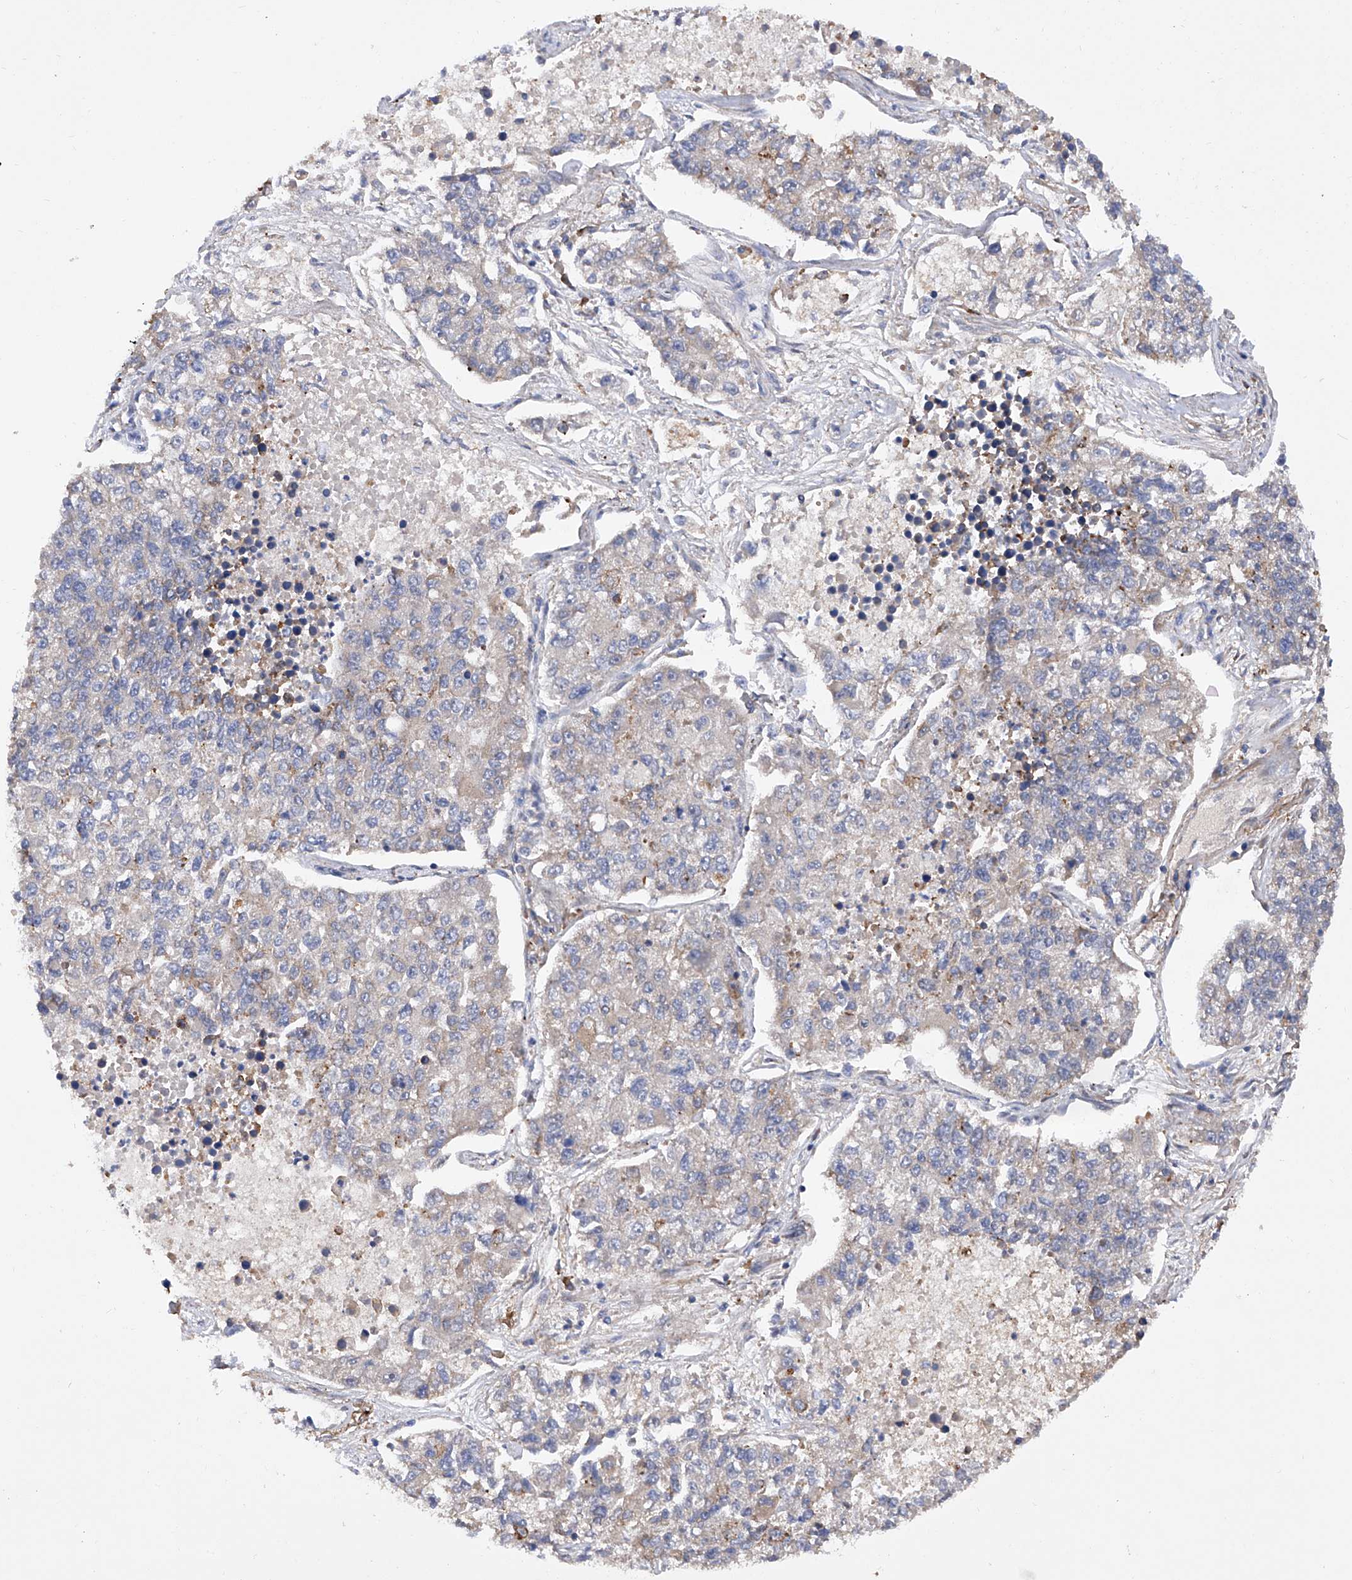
{"staining": {"intensity": "weak", "quantity": "<25%", "location": "cytoplasmic/membranous"}, "tissue": "lung cancer", "cell_type": "Tumor cells", "image_type": "cancer", "snomed": [{"axis": "morphology", "description": "Adenocarcinoma, NOS"}, {"axis": "topography", "description": "Lung"}], "caption": "High power microscopy micrograph of an immunohistochemistry (IHC) image of lung adenocarcinoma, revealing no significant expression in tumor cells.", "gene": "INPP5B", "patient": {"sex": "male", "age": 49}}